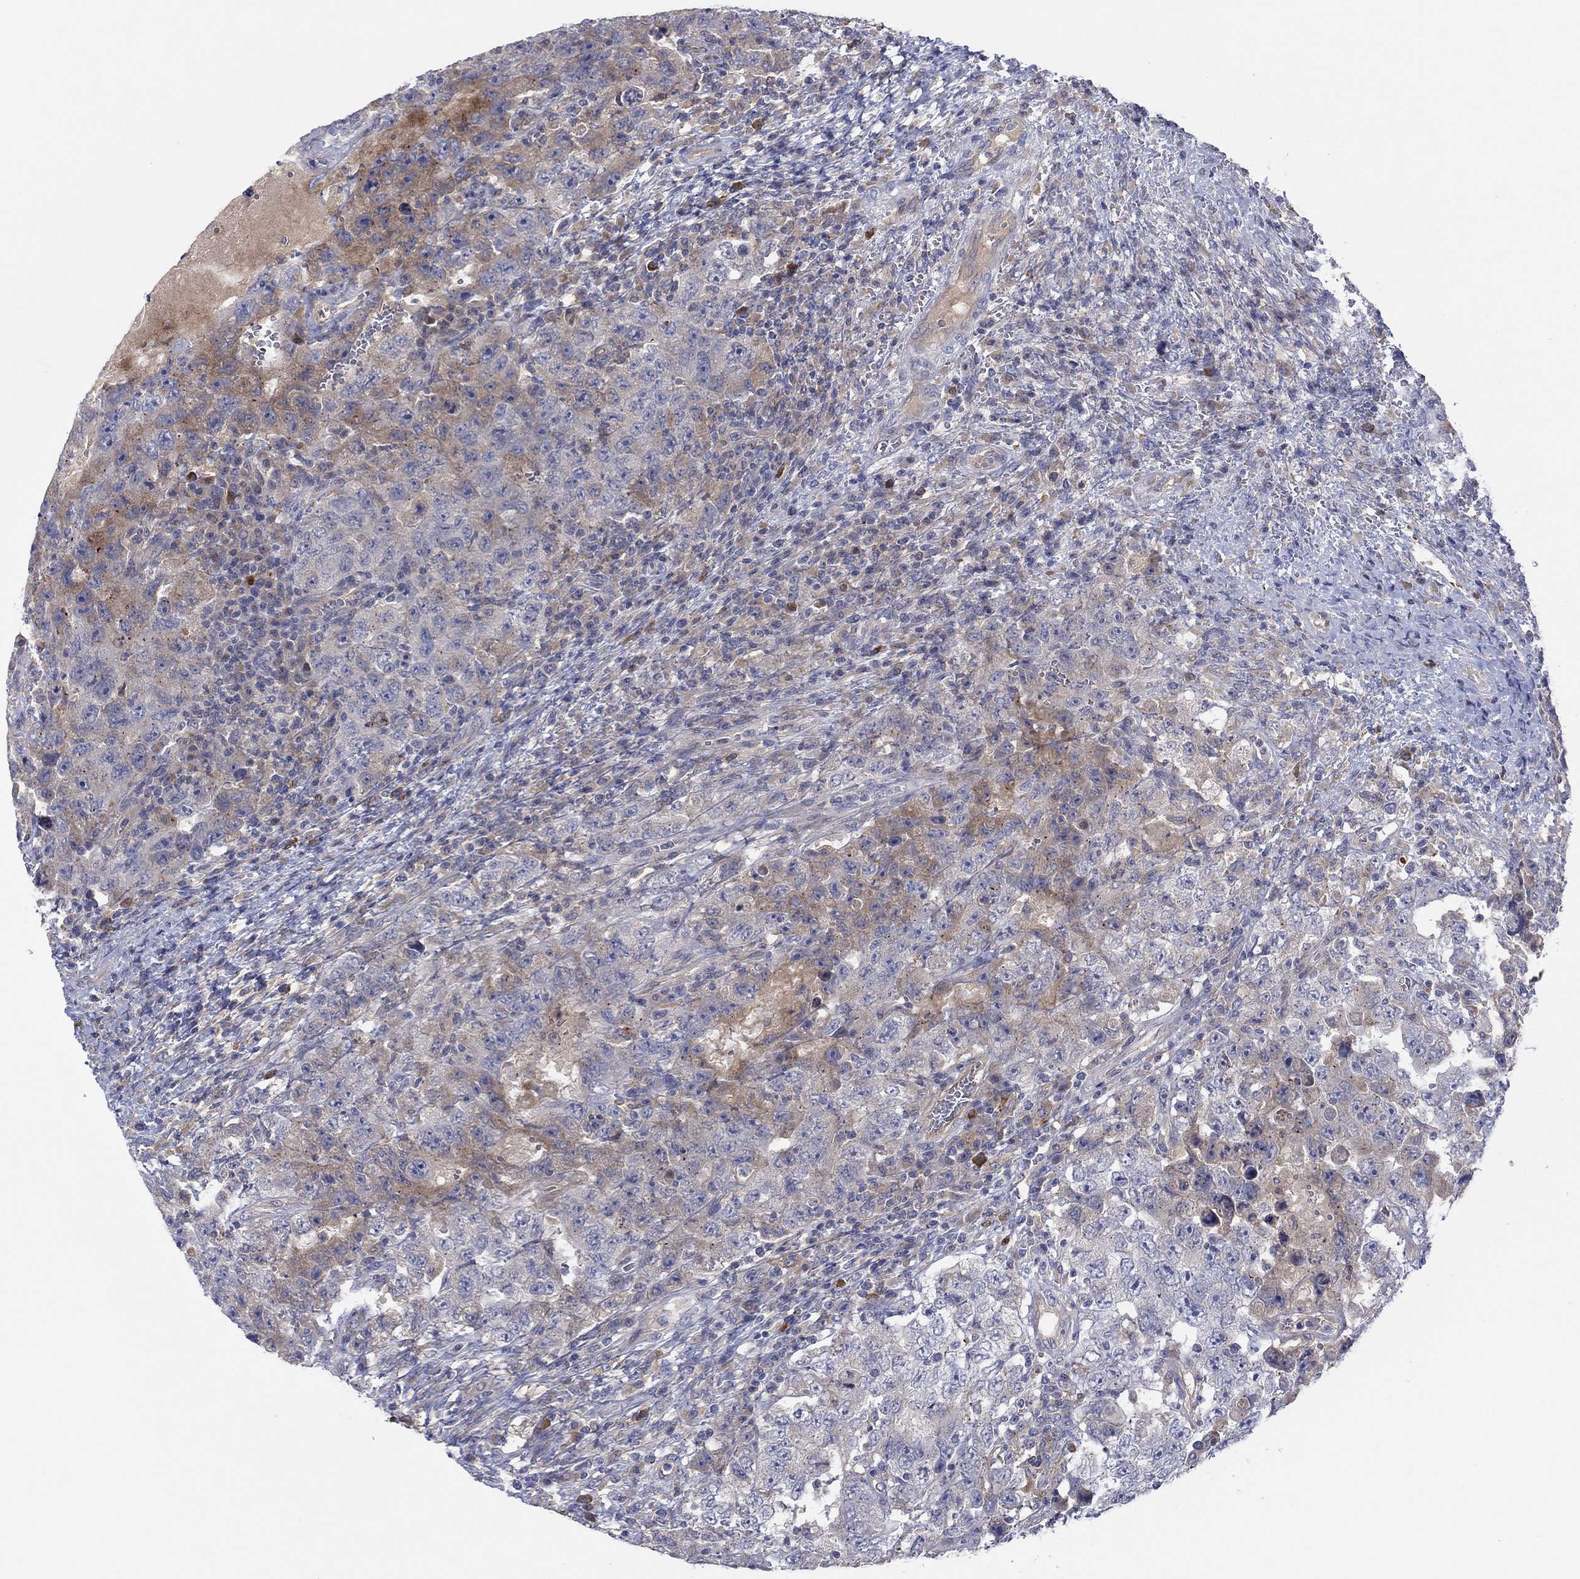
{"staining": {"intensity": "weak", "quantity": "25%-75%", "location": "cytoplasmic/membranous"}, "tissue": "testis cancer", "cell_type": "Tumor cells", "image_type": "cancer", "snomed": [{"axis": "morphology", "description": "Carcinoma, Embryonal, NOS"}, {"axis": "topography", "description": "Testis"}], "caption": "Immunohistochemistry (IHC) staining of testis cancer (embryonal carcinoma), which shows low levels of weak cytoplasmic/membranous positivity in about 25%-75% of tumor cells indicating weak cytoplasmic/membranous protein positivity. The staining was performed using DAB (3,3'-diaminobenzidine) (brown) for protein detection and nuclei were counterstained in hematoxylin (blue).", "gene": "PLCL2", "patient": {"sex": "male", "age": 26}}